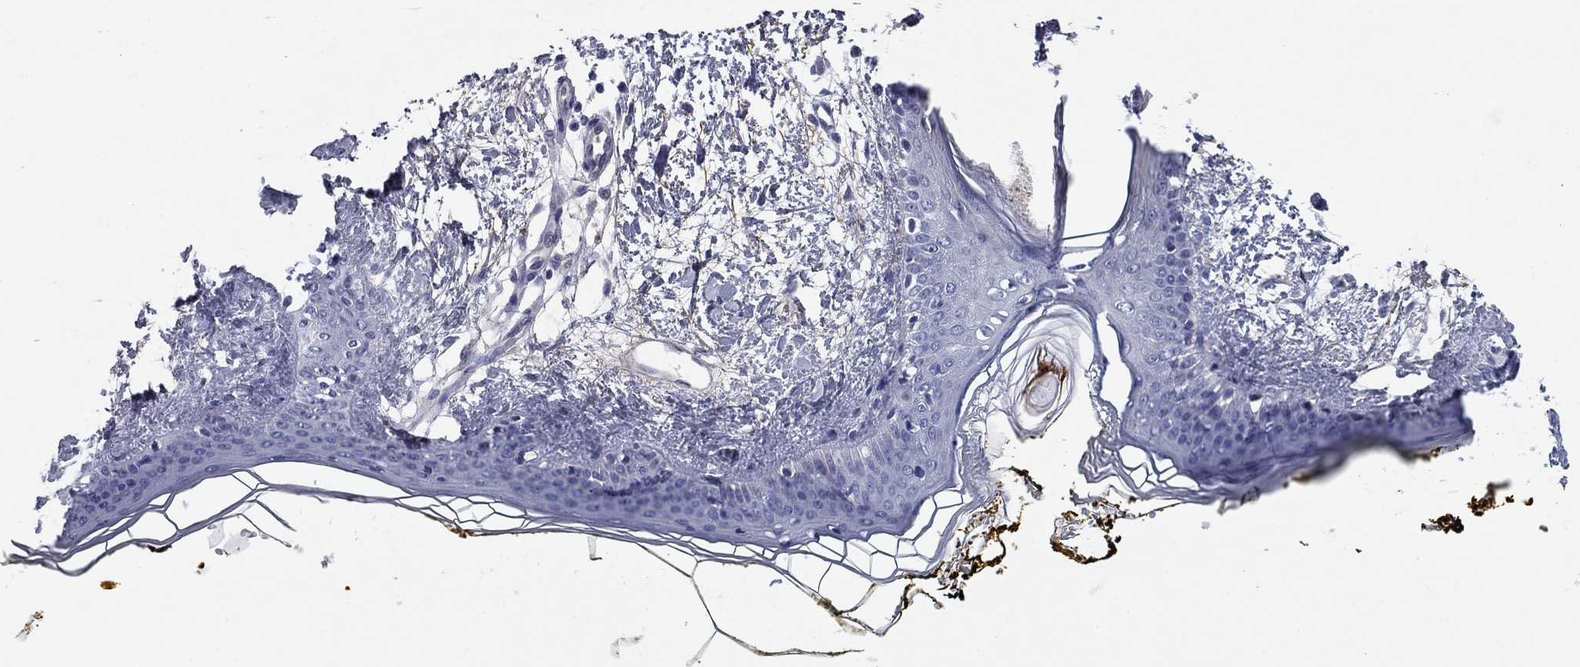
{"staining": {"intensity": "negative", "quantity": "none", "location": "none"}, "tissue": "skin", "cell_type": "Fibroblasts", "image_type": "normal", "snomed": [{"axis": "morphology", "description": "Normal tissue, NOS"}, {"axis": "topography", "description": "Skin"}], "caption": "IHC image of unremarkable skin: human skin stained with DAB displays no significant protein expression in fibroblasts. The staining is performed using DAB brown chromogen with nuclei counter-stained in using hematoxylin.", "gene": "REXO5", "patient": {"sex": "female", "age": 34}}